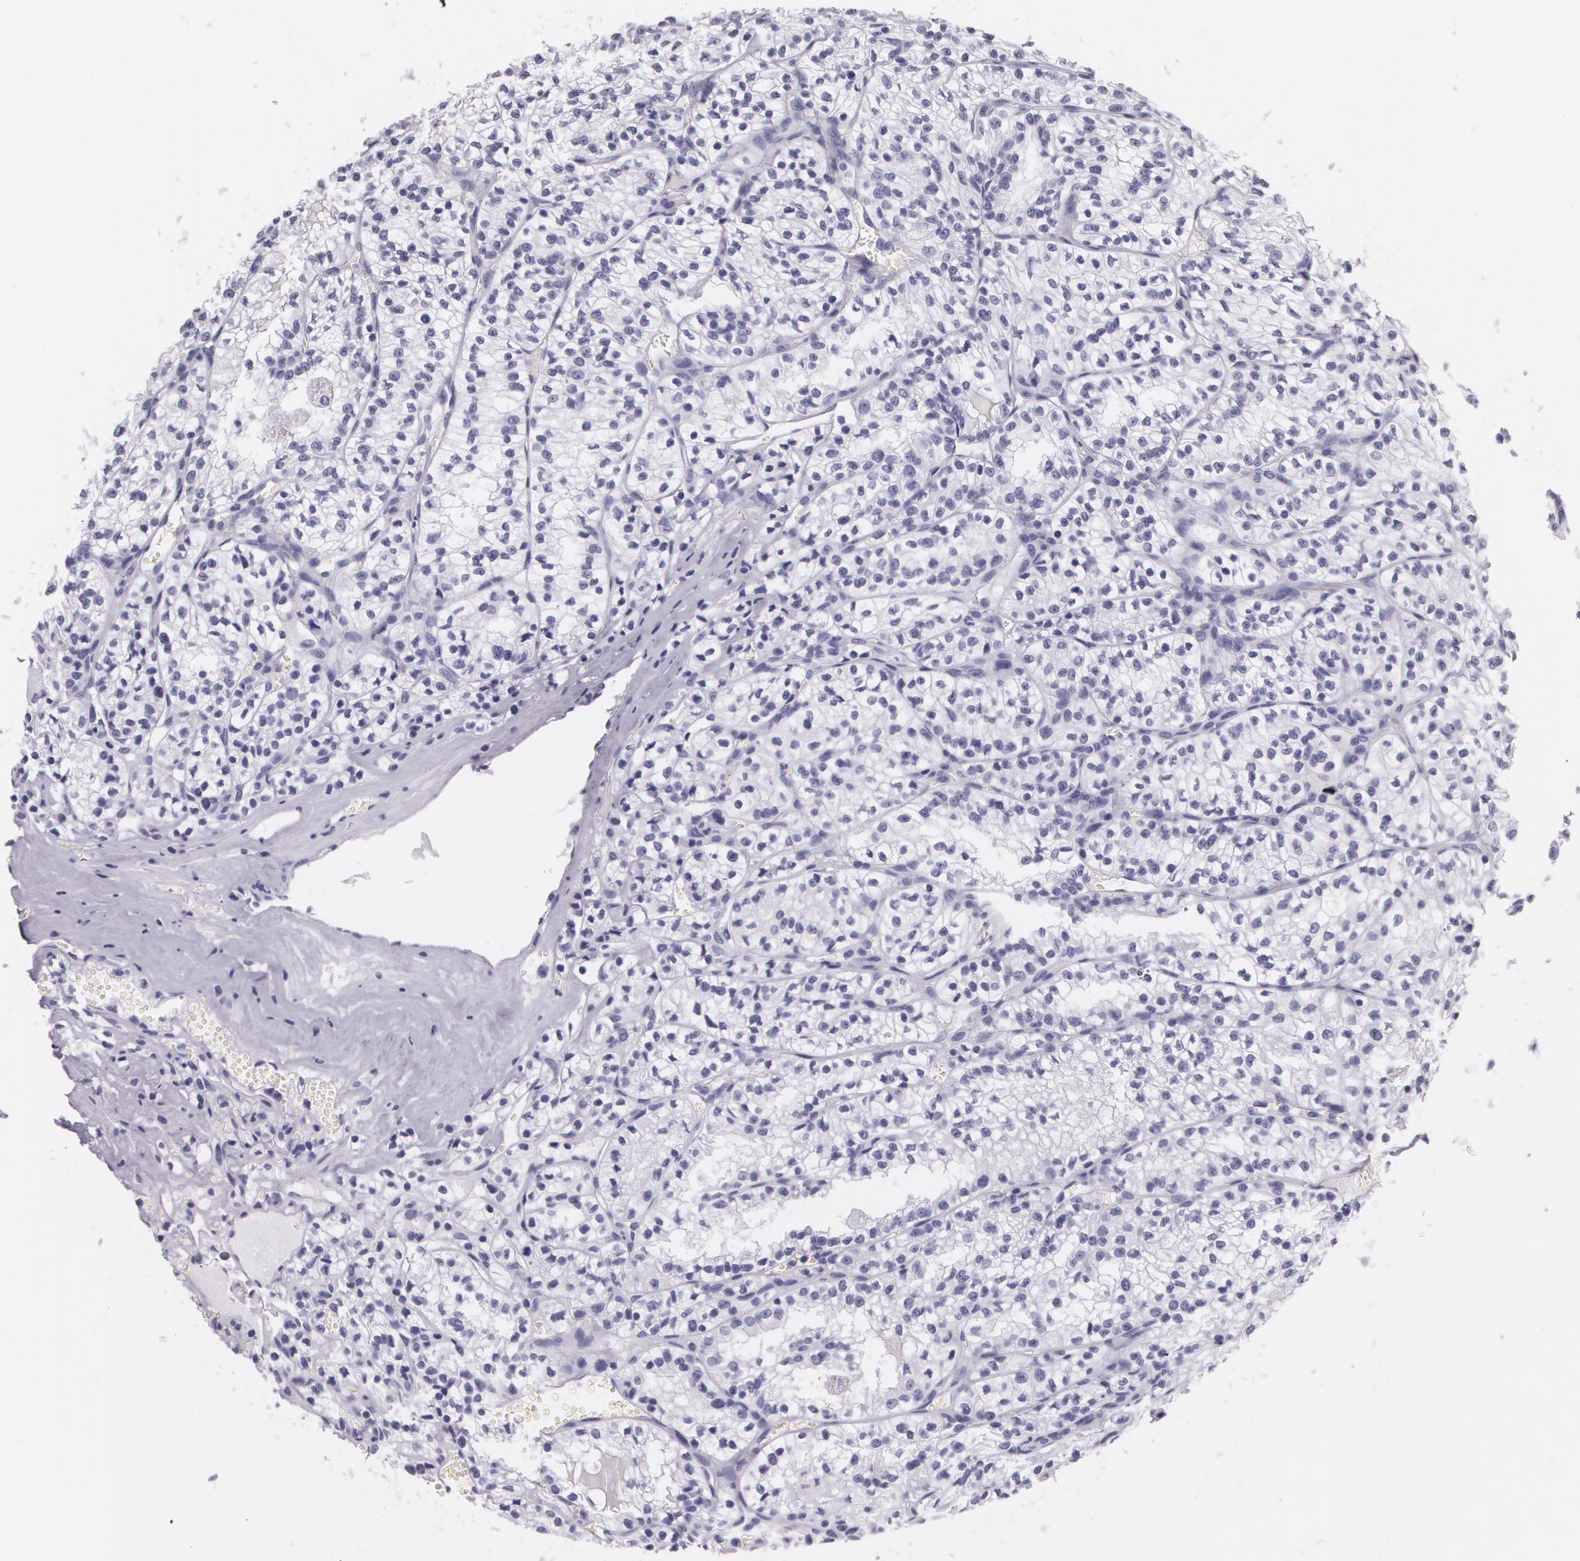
{"staining": {"intensity": "negative", "quantity": "none", "location": "none"}, "tissue": "renal cancer", "cell_type": "Tumor cells", "image_type": "cancer", "snomed": [{"axis": "morphology", "description": "Adenocarcinoma, NOS"}, {"axis": "topography", "description": "Kidney"}], "caption": "This micrograph is of adenocarcinoma (renal) stained with immunohistochemistry (IHC) to label a protein in brown with the nuclei are counter-stained blue. There is no staining in tumor cells. (Brightfield microscopy of DAB immunohistochemistry (IHC) at high magnification).", "gene": "DLG4", "patient": {"sex": "male", "age": 61}}